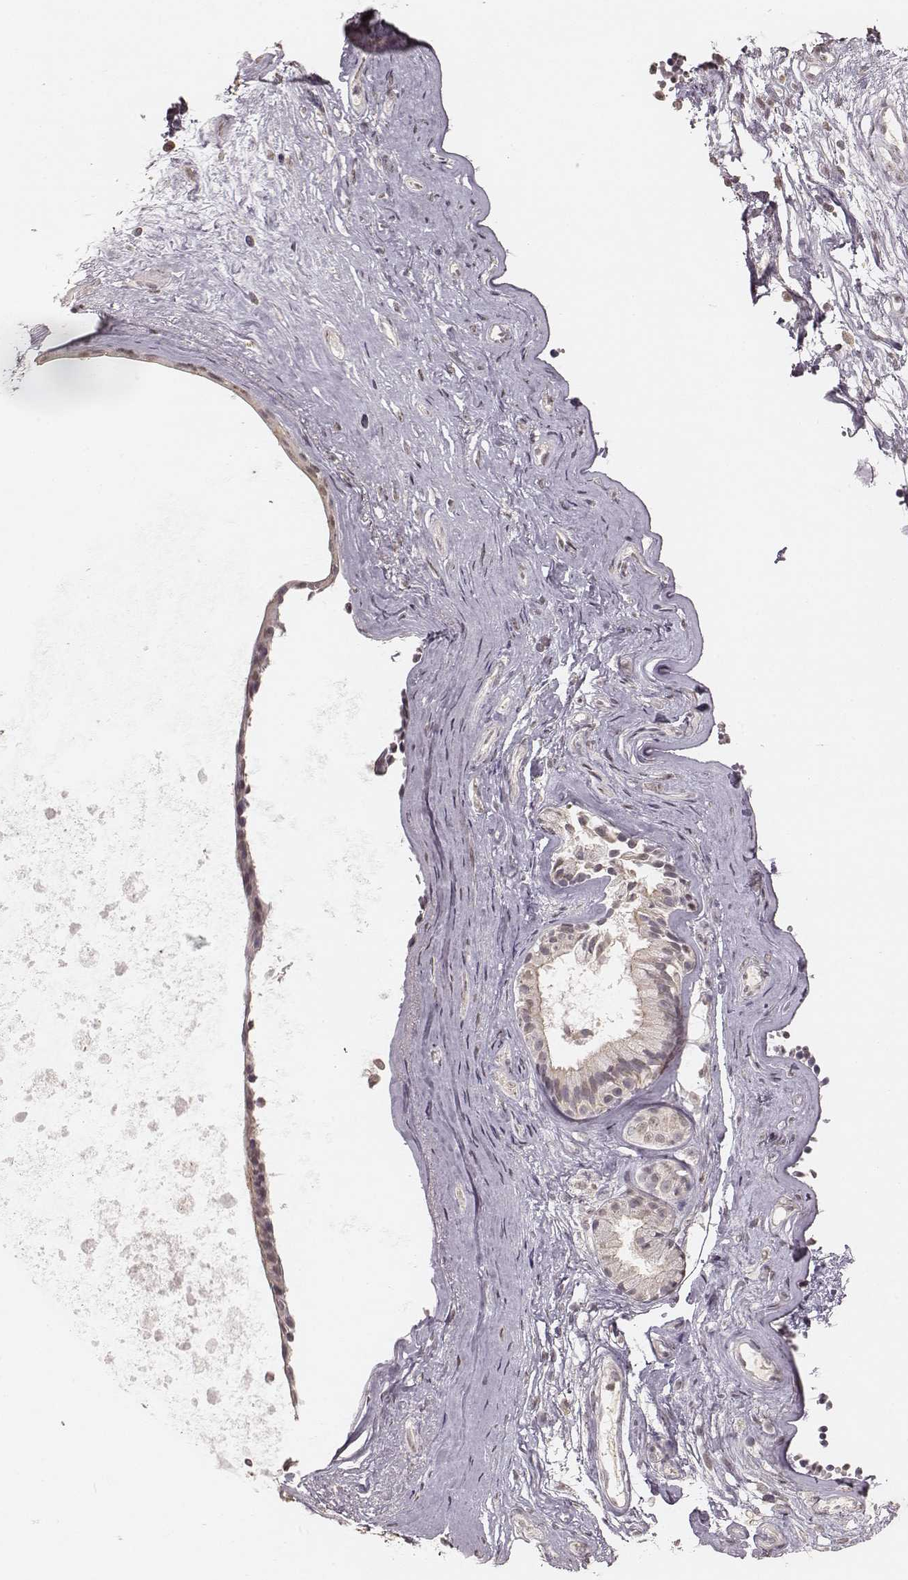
{"staining": {"intensity": "negative", "quantity": "none", "location": "none"}, "tissue": "nasopharynx", "cell_type": "Respiratory epithelial cells", "image_type": "normal", "snomed": [{"axis": "morphology", "description": "Normal tissue, NOS"}, {"axis": "topography", "description": "Nasopharynx"}], "caption": "The IHC image has no significant positivity in respiratory epithelial cells of nasopharynx.", "gene": "LY6K", "patient": {"sex": "female", "age": 85}}